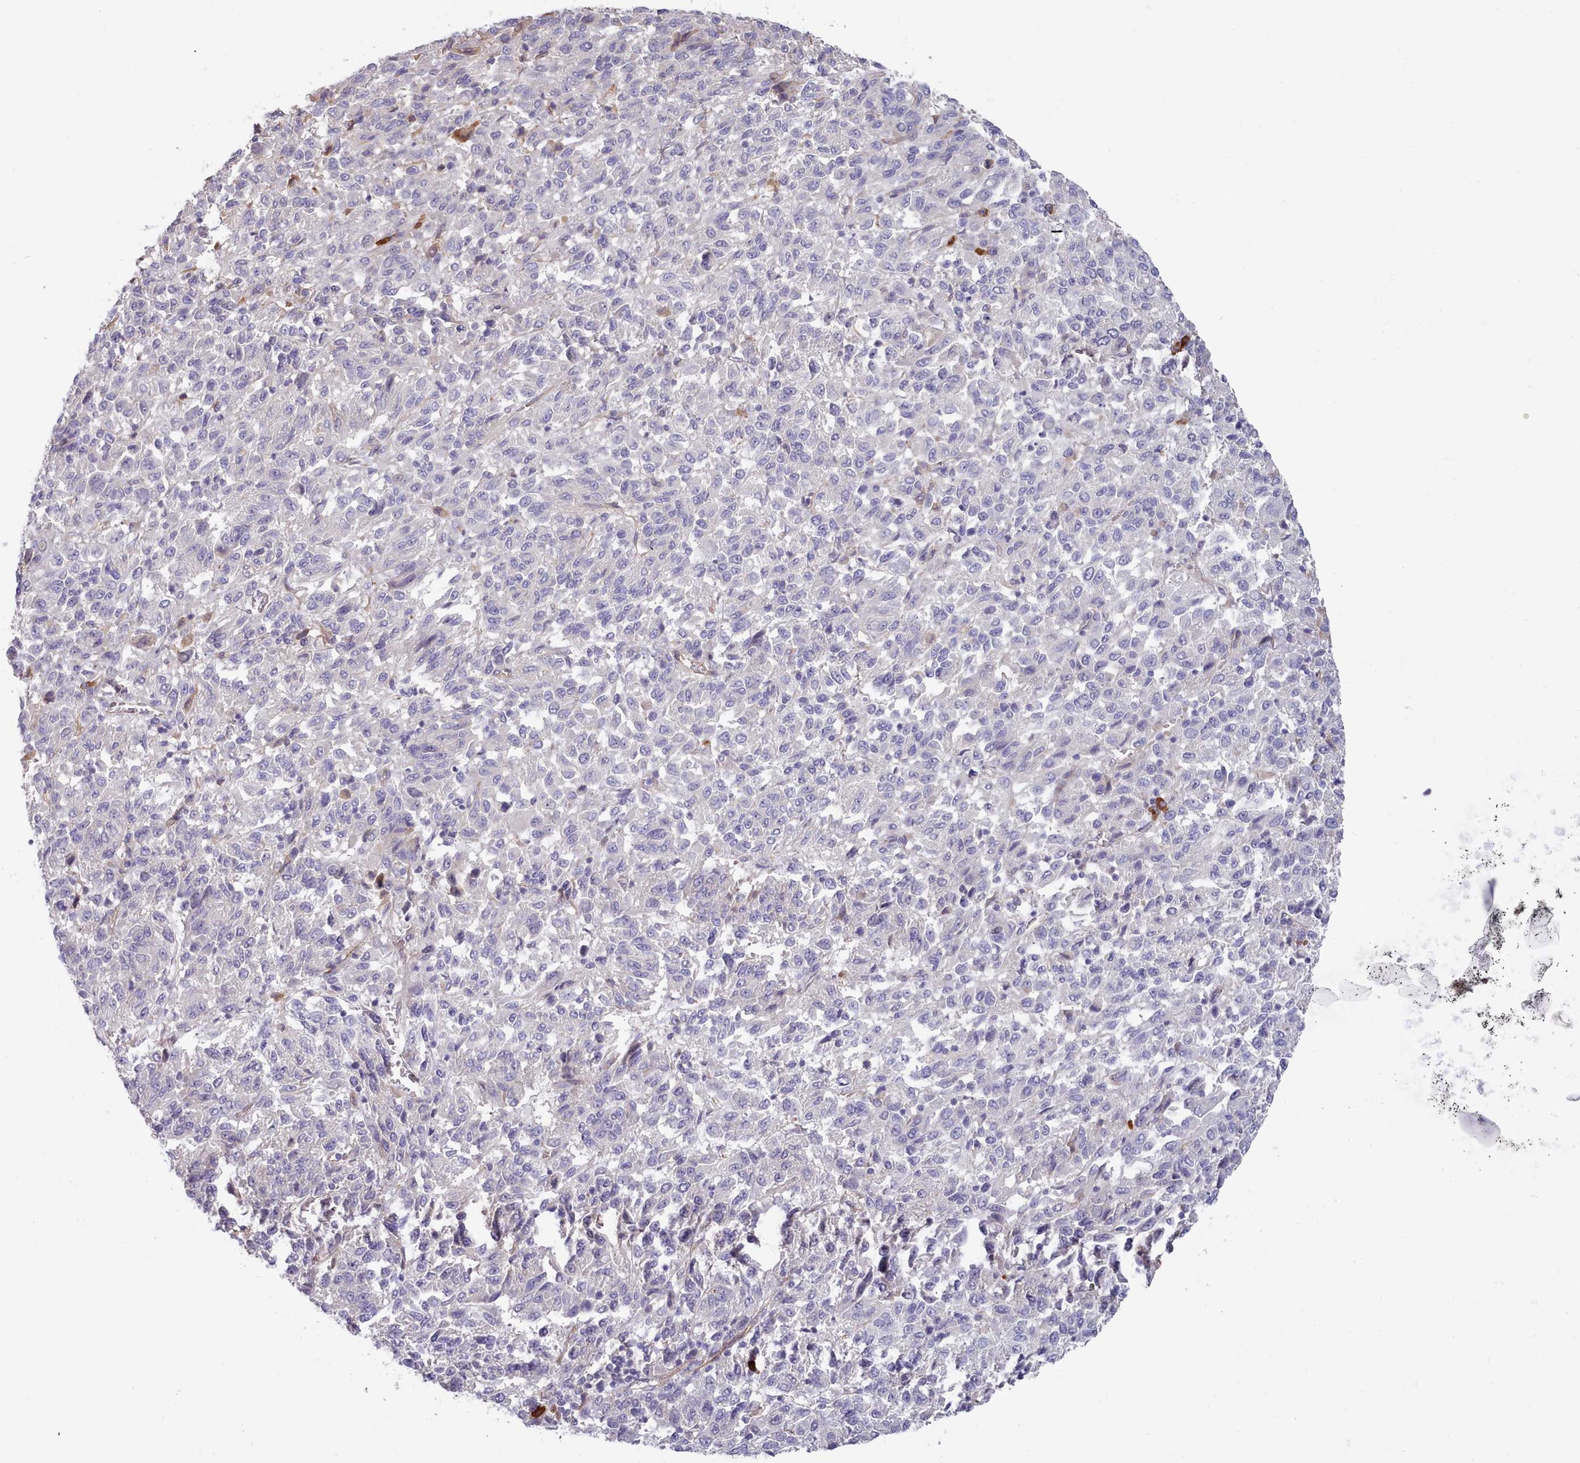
{"staining": {"intensity": "negative", "quantity": "none", "location": "none"}, "tissue": "melanoma", "cell_type": "Tumor cells", "image_type": "cancer", "snomed": [{"axis": "morphology", "description": "Malignant melanoma, Metastatic site"}, {"axis": "topography", "description": "Lung"}], "caption": "DAB (3,3'-diaminobenzidine) immunohistochemical staining of human melanoma displays no significant staining in tumor cells.", "gene": "ZC3H13", "patient": {"sex": "male", "age": 64}}